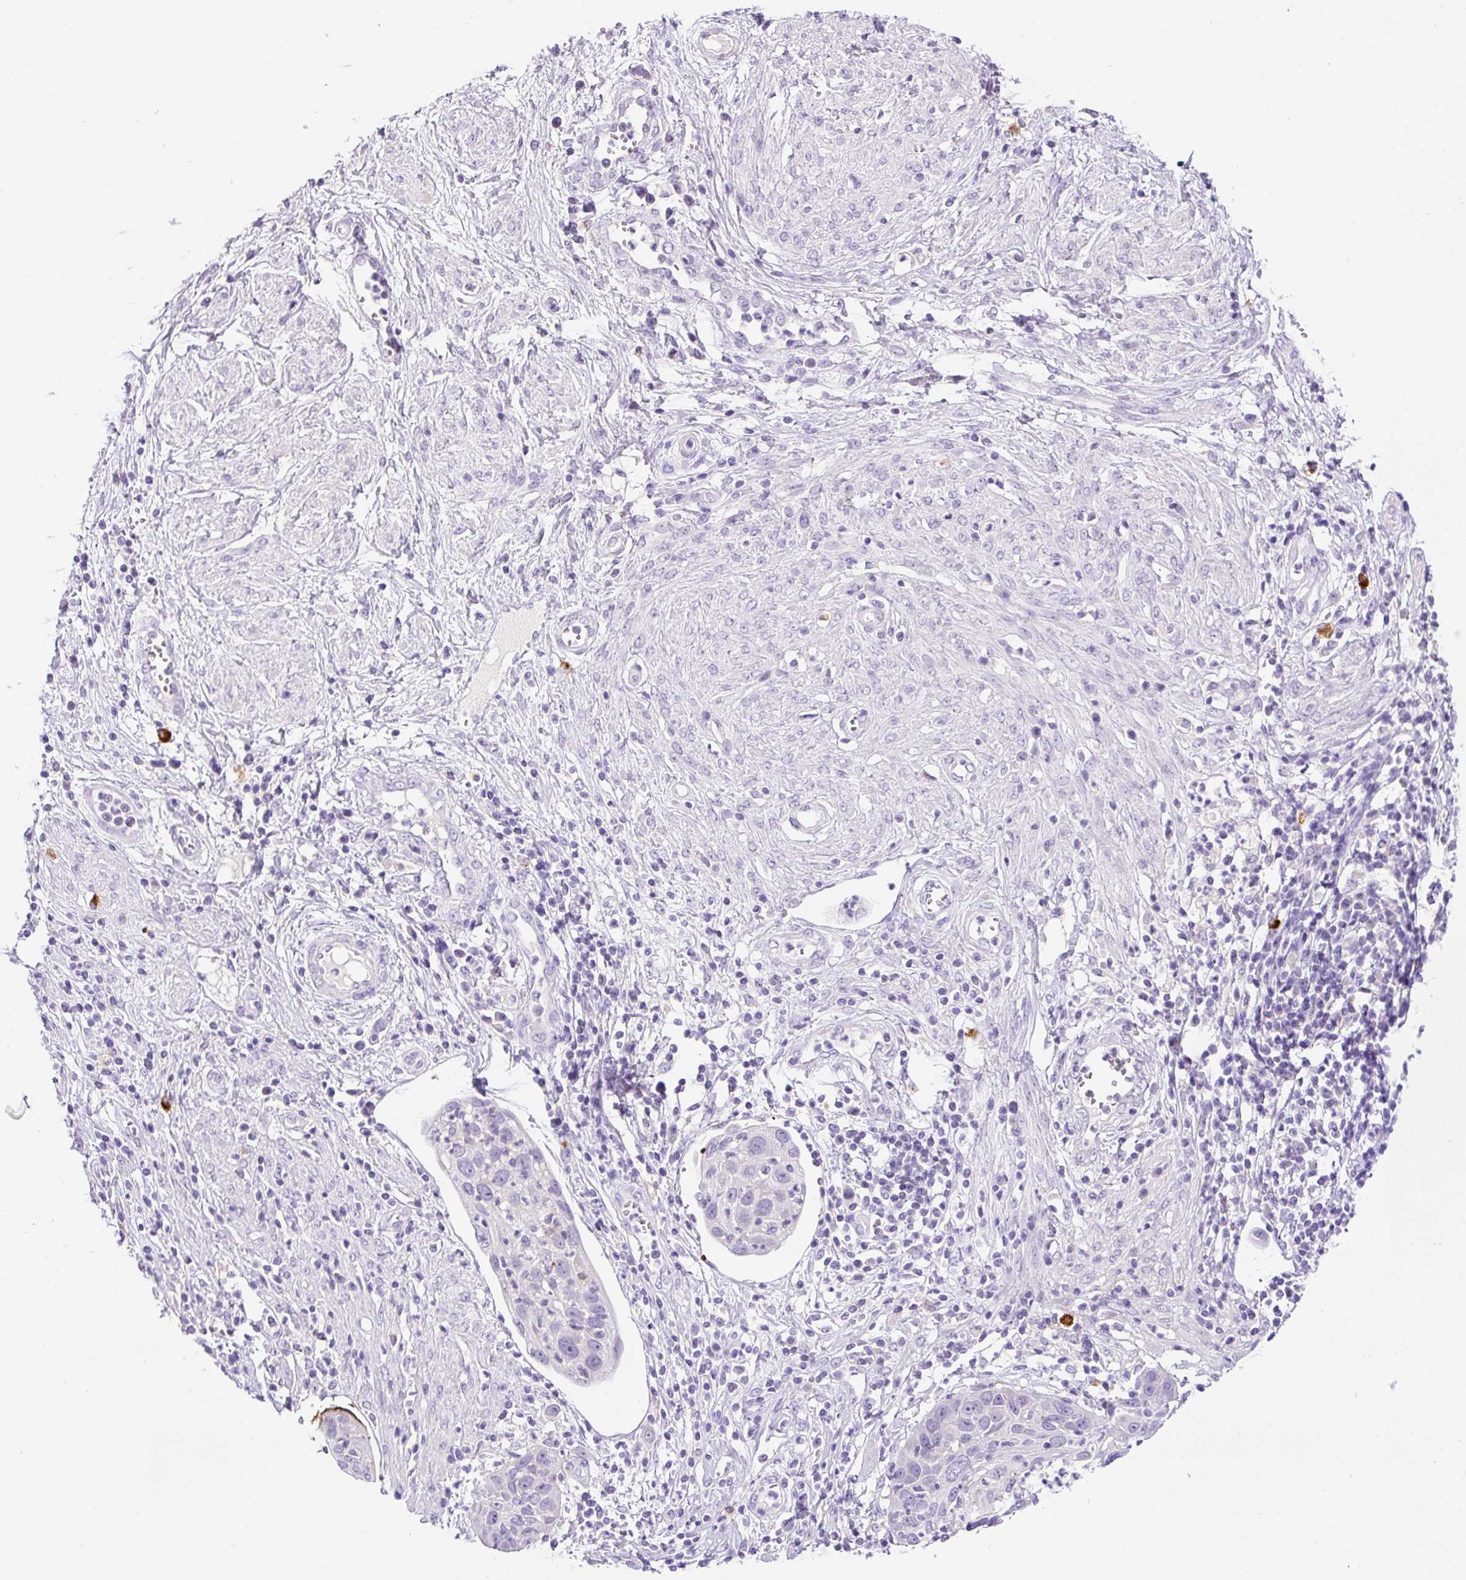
{"staining": {"intensity": "negative", "quantity": "none", "location": "none"}, "tissue": "cervical cancer", "cell_type": "Tumor cells", "image_type": "cancer", "snomed": [{"axis": "morphology", "description": "Squamous cell carcinoma, NOS"}, {"axis": "topography", "description": "Cervix"}], "caption": "Immunohistochemistry micrograph of neoplastic tissue: human cervical cancer (squamous cell carcinoma) stained with DAB (3,3'-diaminobenzidine) demonstrates no significant protein expression in tumor cells.", "gene": "NDST3", "patient": {"sex": "female", "age": 36}}